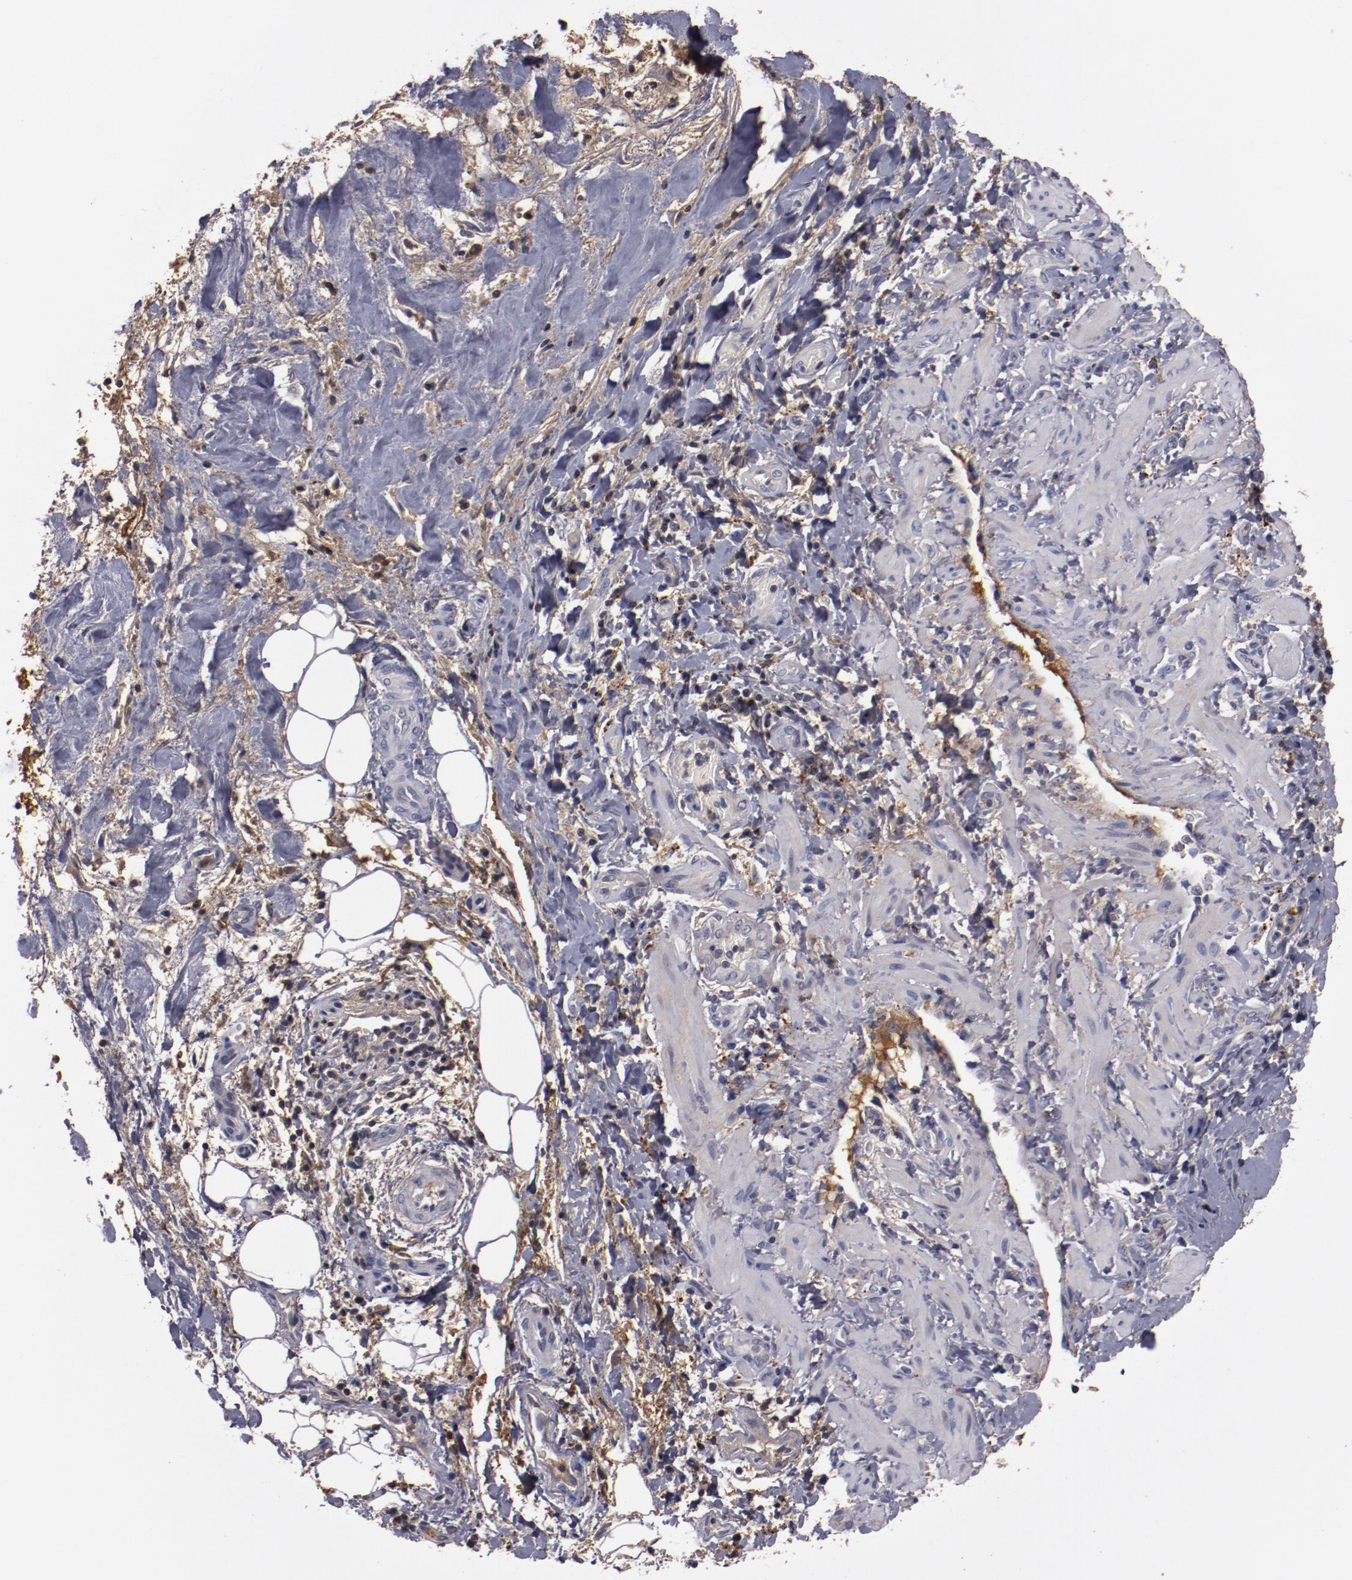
{"staining": {"intensity": "weak", "quantity": "<25%", "location": "cytoplasmic/membranous"}, "tissue": "liver cancer", "cell_type": "Tumor cells", "image_type": "cancer", "snomed": [{"axis": "morphology", "description": "Cholangiocarcinoma"}, {"axis": "topography", "description": "Liver"}], "caption": "IHC photomicrograph of neoplastic tissue: cholangiocarcinoma (liver) stained with DAB (3,3'-diaminobenzidine) displays no significant protein expression in tumor cells. (DAB (3,3'-diaminobenzidine) IHC, high magnification).", "gene": "MBL2", "patient": {"sex": "male", "age": 58}}